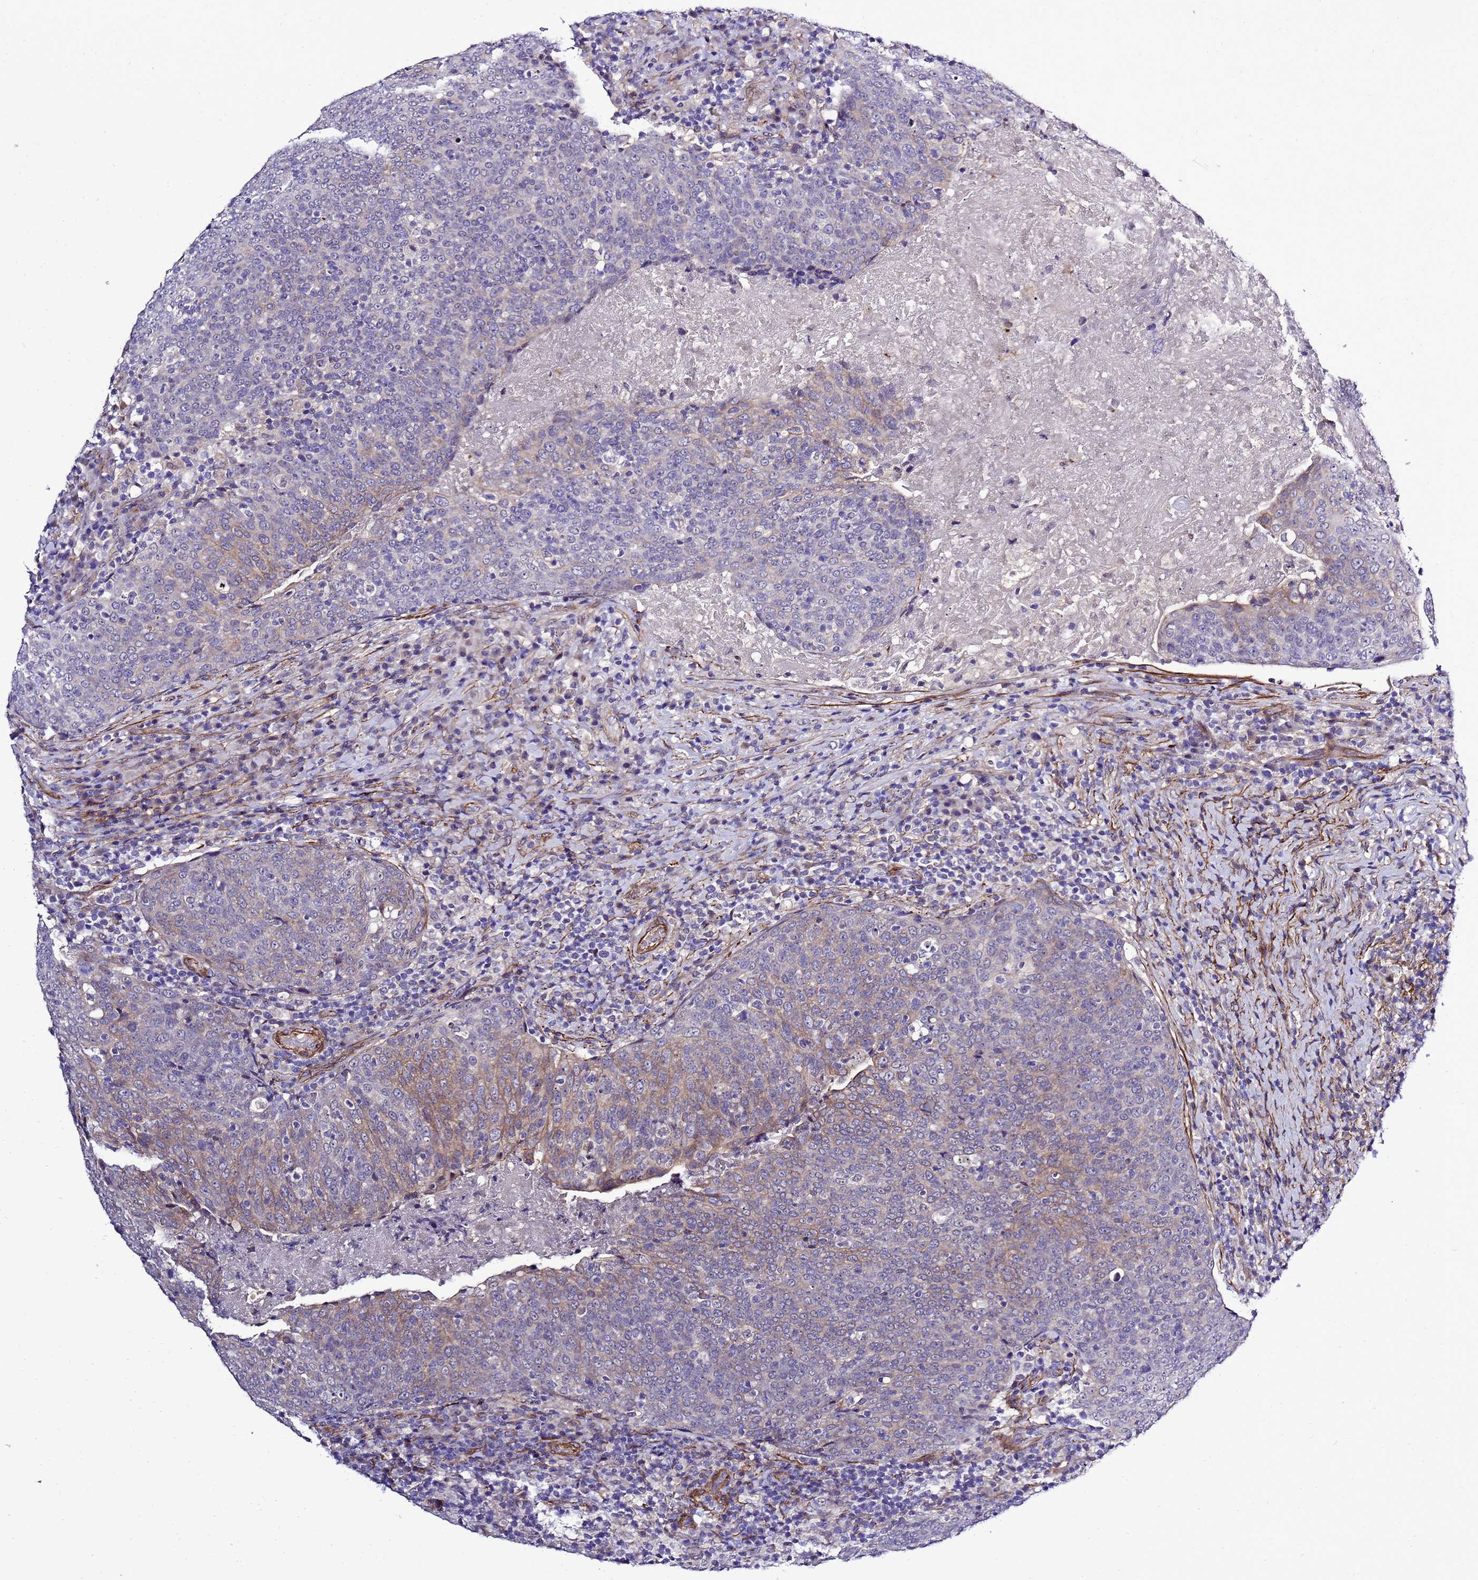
{"staining": {"intensity": "weak", "quantity": "<25%", "location": "cytoplasmic/membranous"}, "tissue": "head and neck cancer", "cell_type": "Tumor cells", "image_type": "cancer", "snomed": [{"axis": "morphology", "description": "Squamous cell carcinoma, NOS"}, {"axis": "morphology", "description": "Squamous cell carcinoma, metastatic, NOS"}, {"axis": "topography", "description": "Lymph node"}, {"axis": "topography", "description": "Head-Neck"}], "caption": "High power microscopy micrograph of an immunohistochemistry photomicrograph of head and neck cancer (squamous cell carcinoma), revealing no significant expression in tumor cells. Brightfield microscopy of immunohistochemistry stained with DAB (3,3'-diaminobenzidine) (brown) and hematoxylin (blue), captured at high magnification.", "gene": "GZF1", "patient": {"sex": "male", "age": 62}}